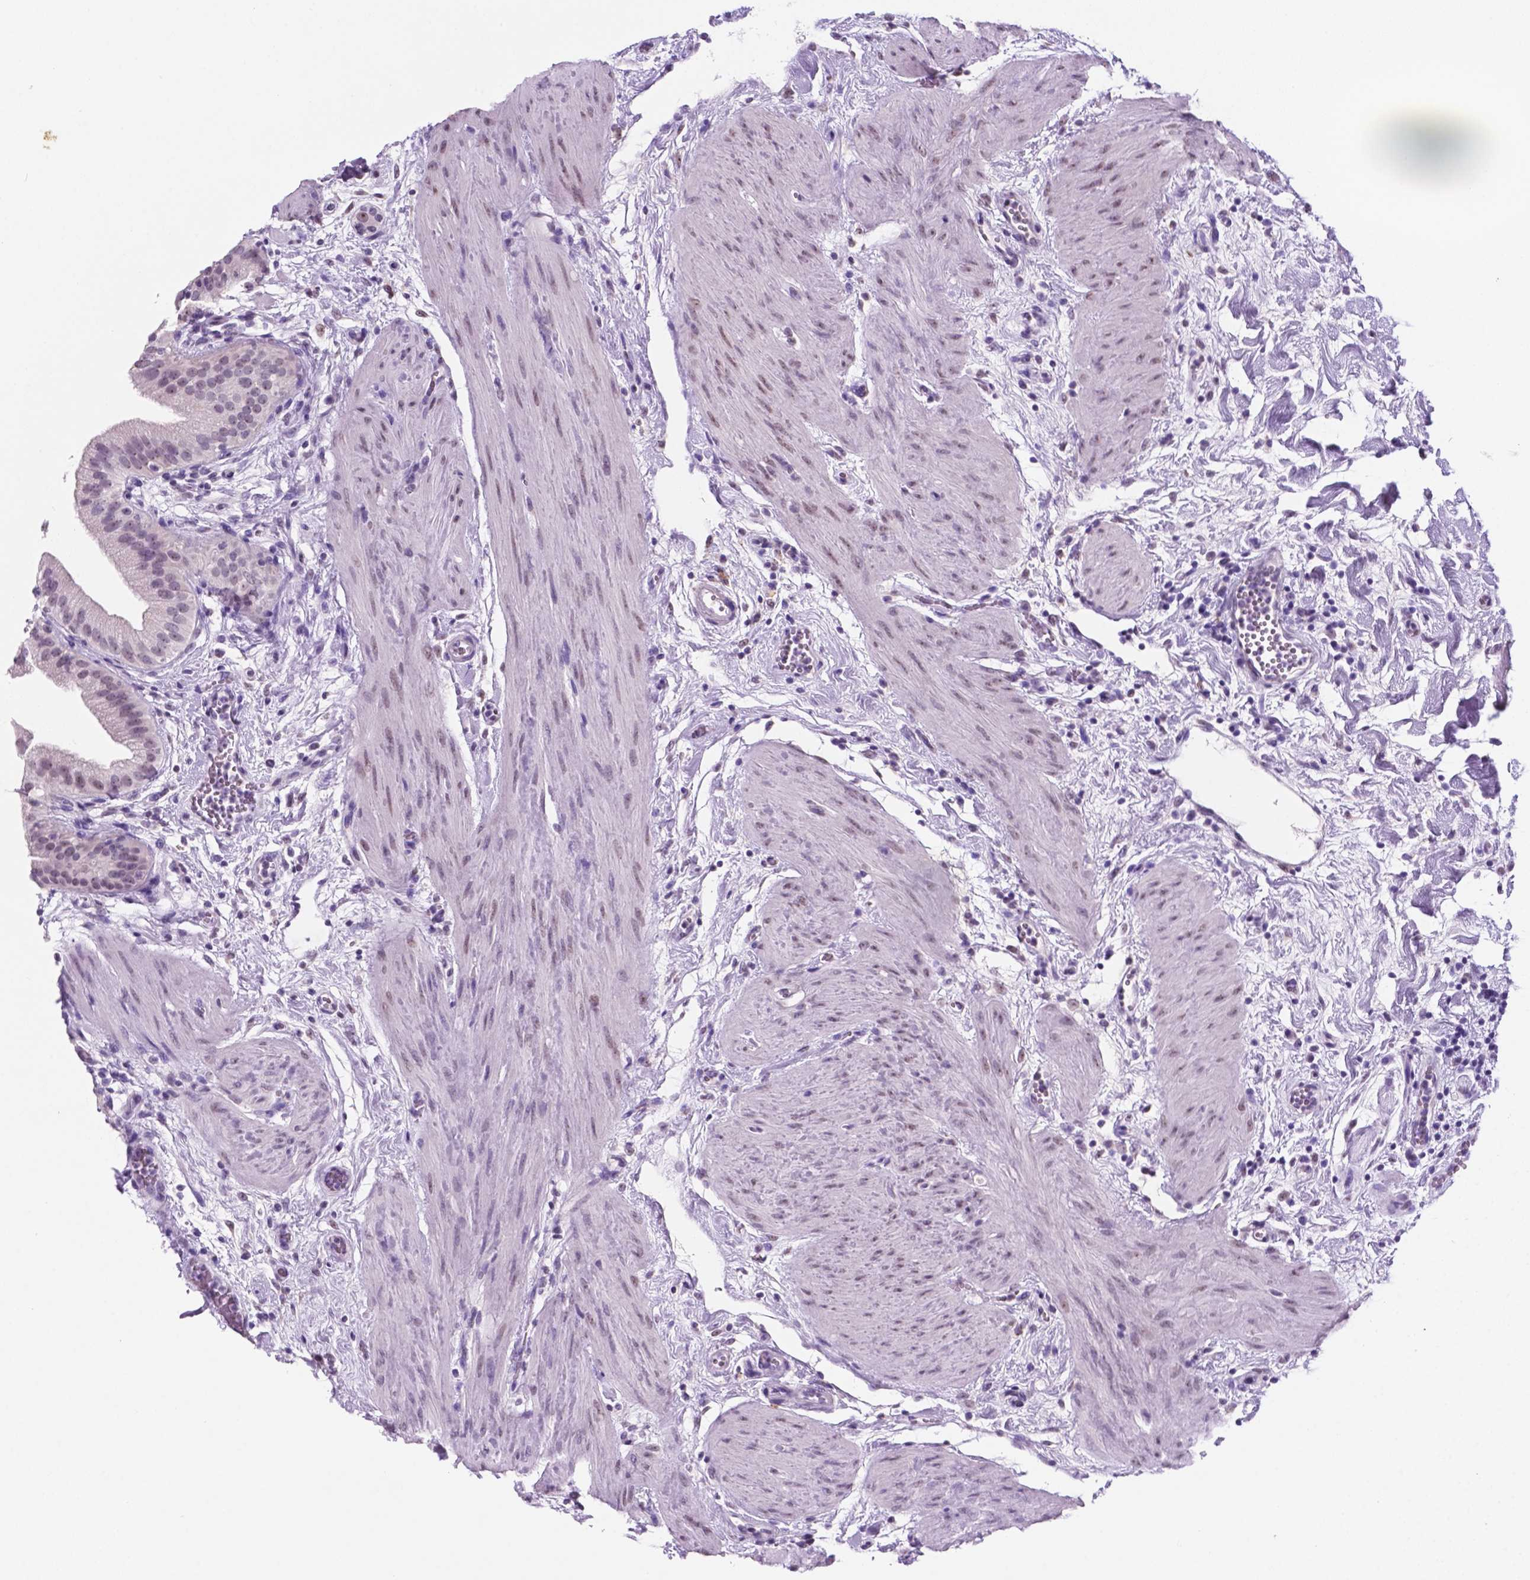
{"staining": {"intensity": "weak", "quantity": "25%-75%", "location": "nuclear"}, "tissue": "gallbladder", "cell_type": "Glandular cells", "image_type": "normal", "snomed": [{"axis": "morphology", "description": "Normal tissue, NOS"}, {"axis": "topography", "description": "Gallbladder"}], "caption": "A micrograph showing weak nuclear positivity in approximately 25%-75% of glandular cells in benign gallbladder, as visualized by brown immunohistochemical staining.", "gene": "C18orf21", "patient": {"sex": "female", "age": 65}}